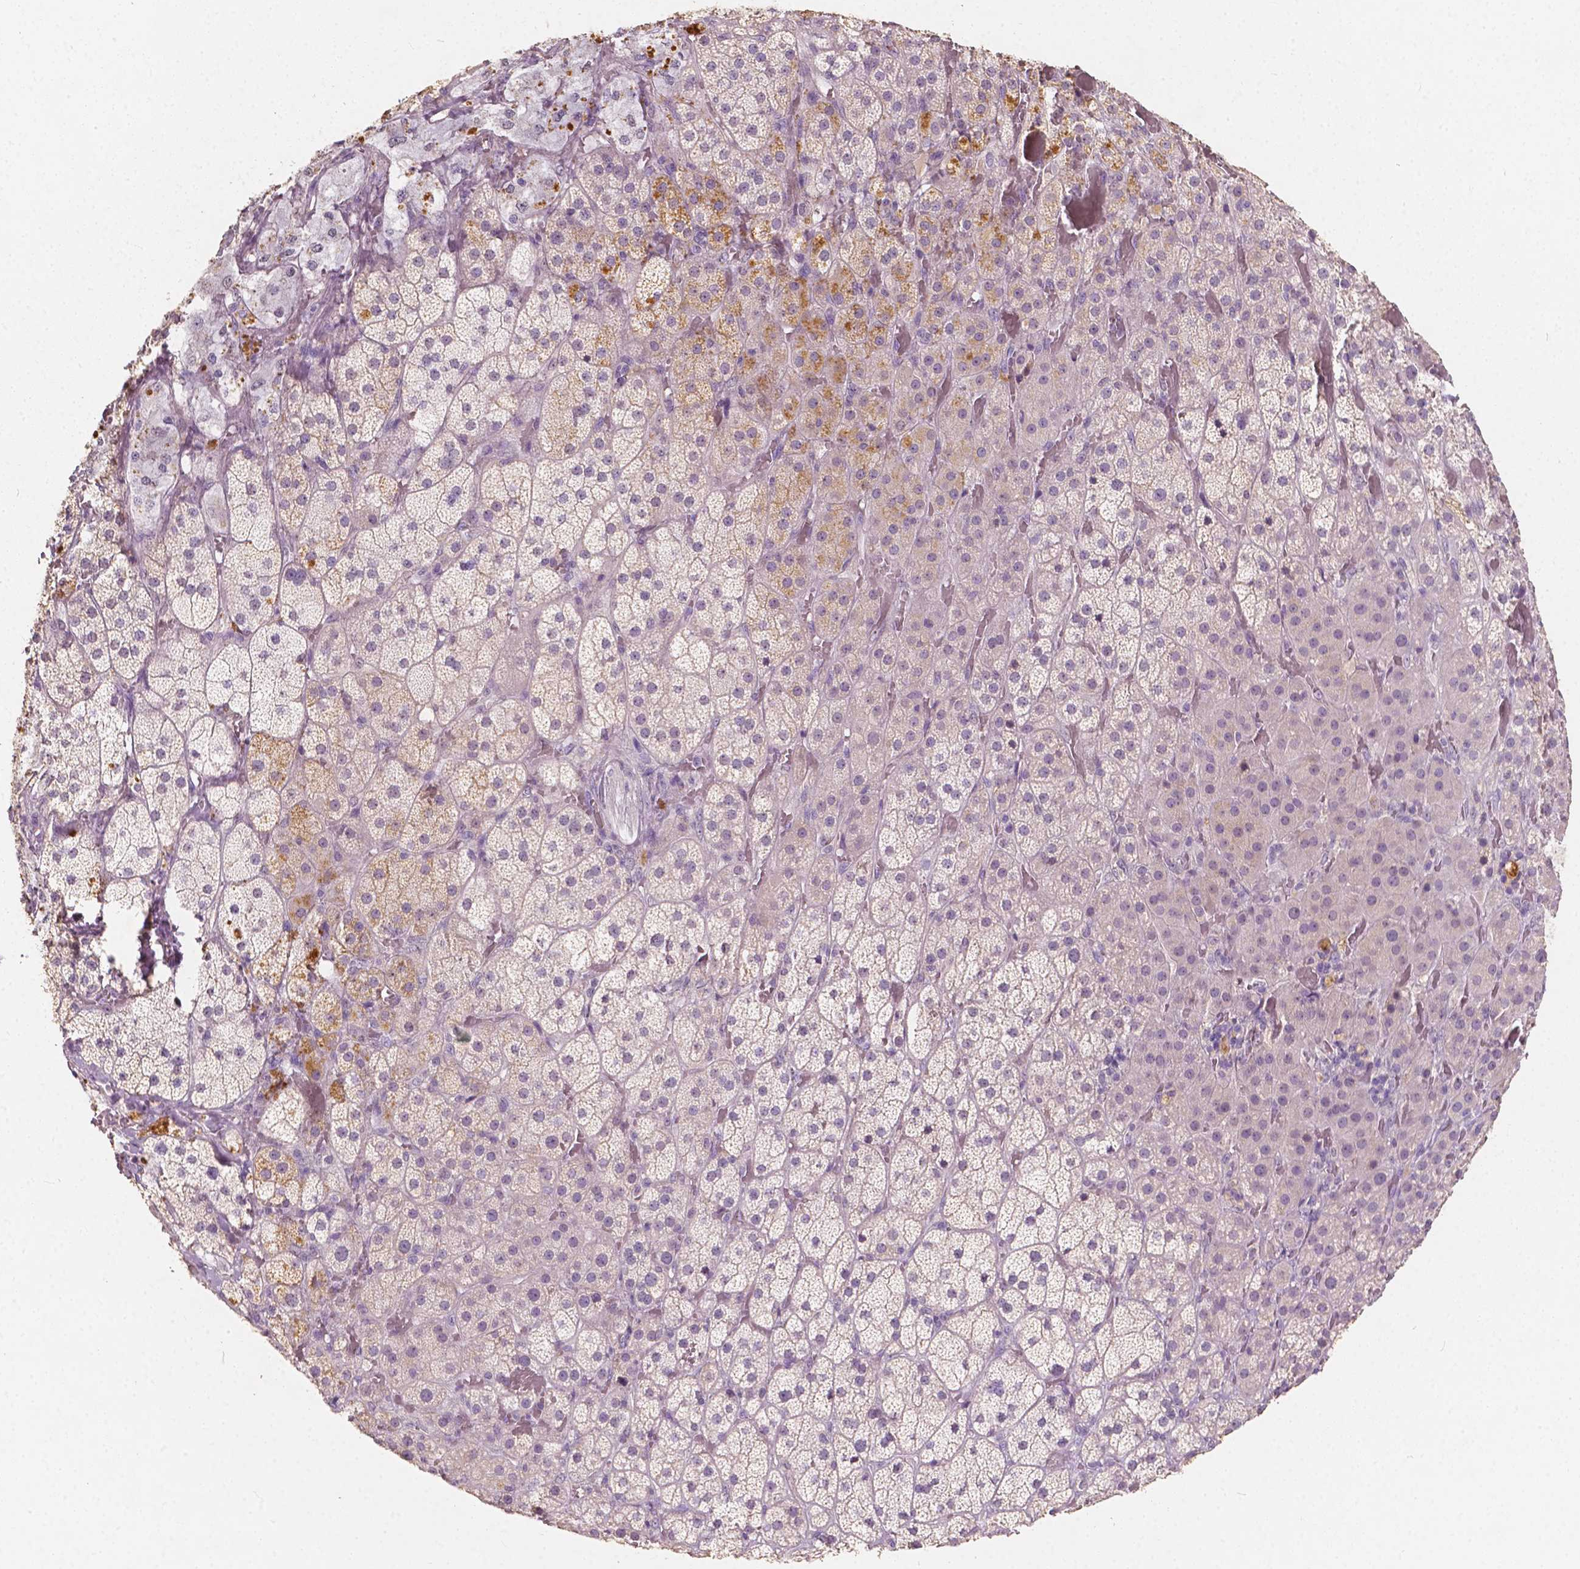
{"staining": {"intensity": "moderate", "quantity": "<25%", "location": "cytoplasmic/membranous"}, "tissue": "adrenal gland", "cell_type": "Glandular cells", "image_type": "normal", "snomed": [{"axis": "morphology", "description": "Normal tissue, NOS"}, {"axis": "topography", "description": "Adrenal gland"}], "caption": "Protein staining of unremarkable adrenal gland shows moderate cytoplasmic/membranous expression in about <25% of glandular cells.", "gene": "SOX15", "patient": {"sex": "male", "age": 57}}